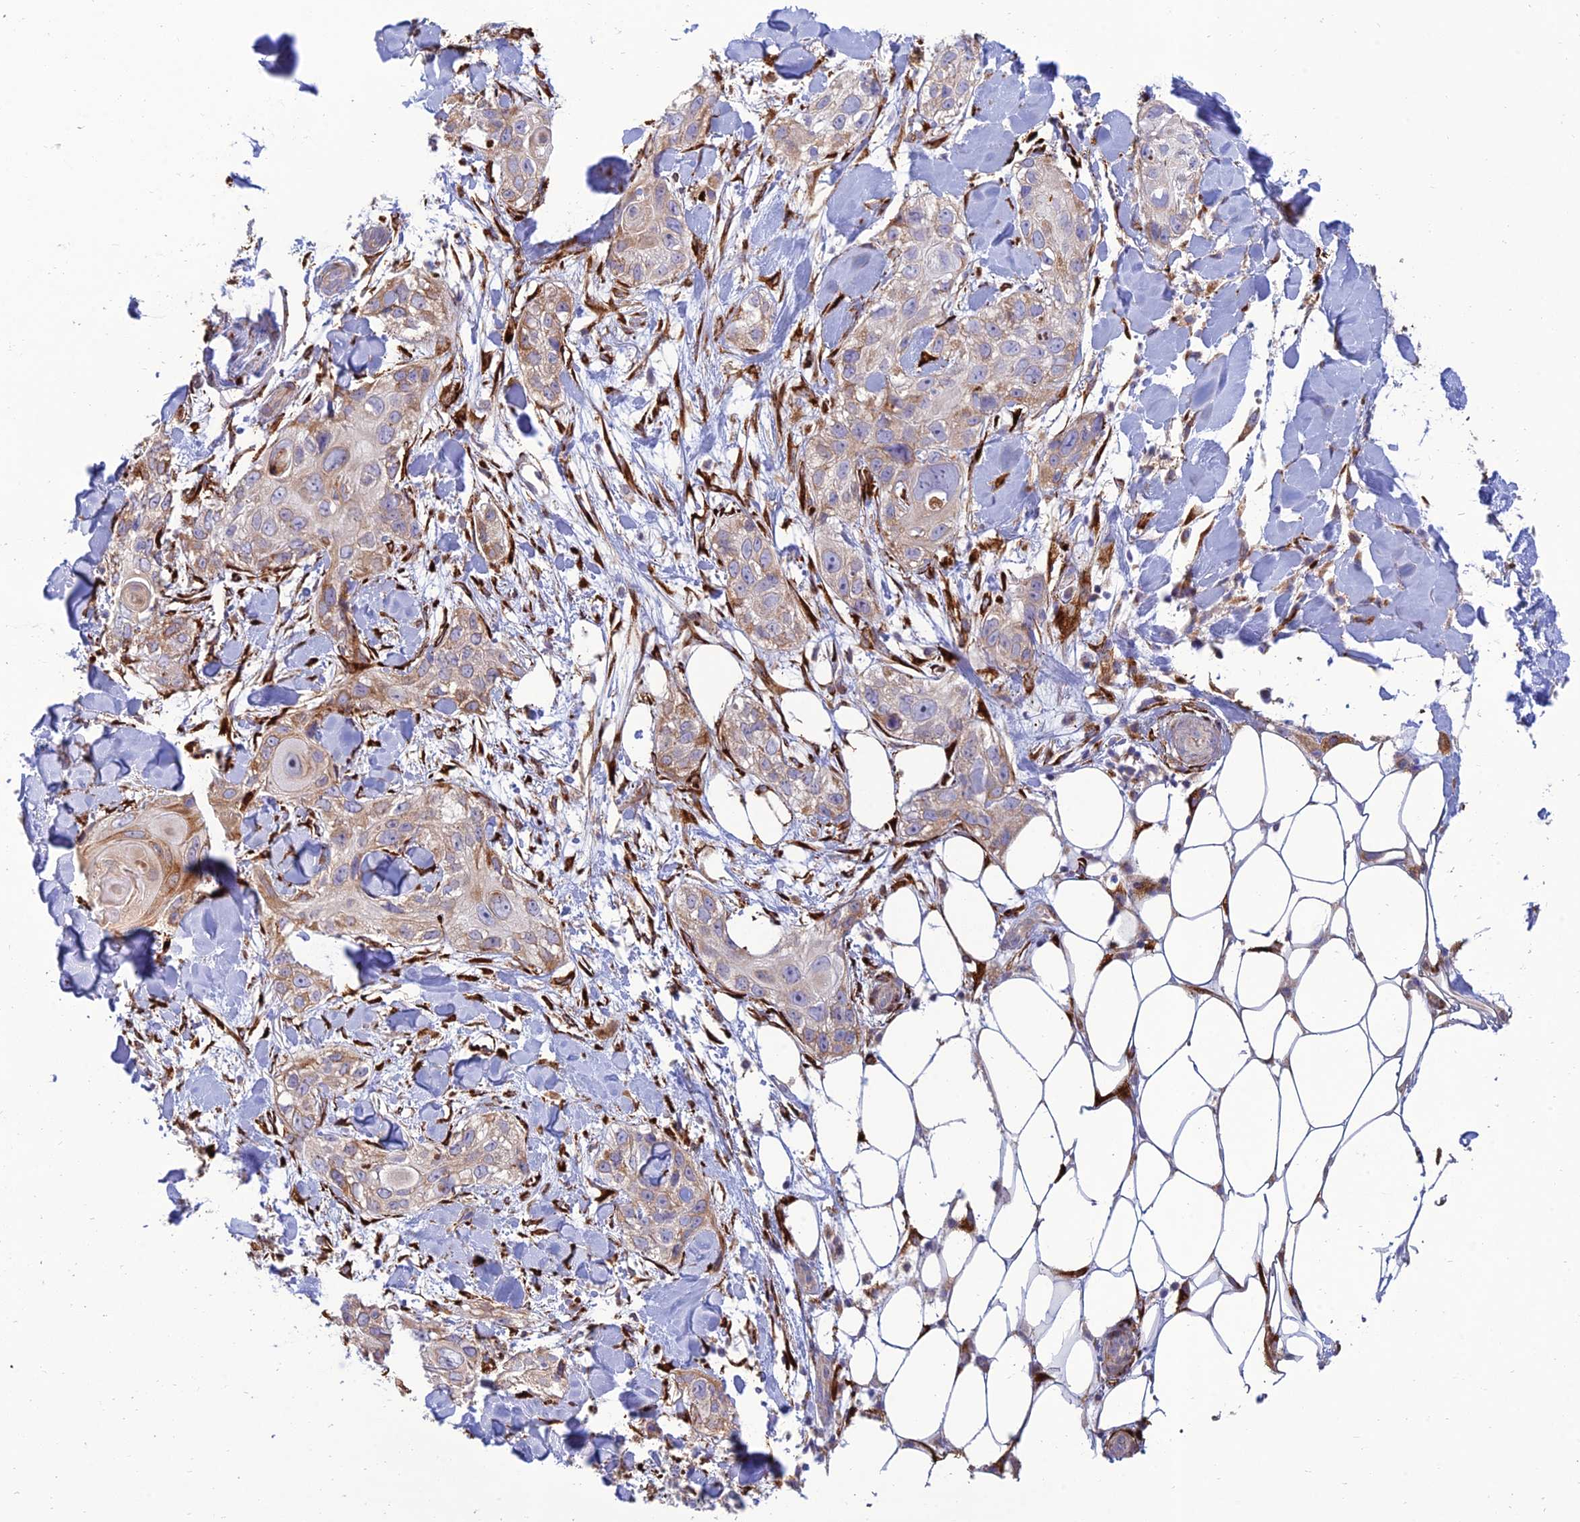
{"staining": {"intensity": "strong", "quantity": "<25%", "location": "cytoplasmic/membranous"}, "tissue": "skin cancer", "cell_type": "Tumor cells", "image_type": "cancer", "snomed": [{"axis": "morphology", "description": "Normal tissue, NOS"}, {"axis": "morphology", "description": "Squamous cell carcinoma, NOS"}, {"axis": "topography", "description": "Skin"}], "caption": "Tumor cells reveal medium levels of strong cytoplasmic/membranous expression in about <25% of cells in human skin cancer (squamous cell carcinoma).", "gene": "RCN3", "patient": {"sex": "male", "age": 72}}